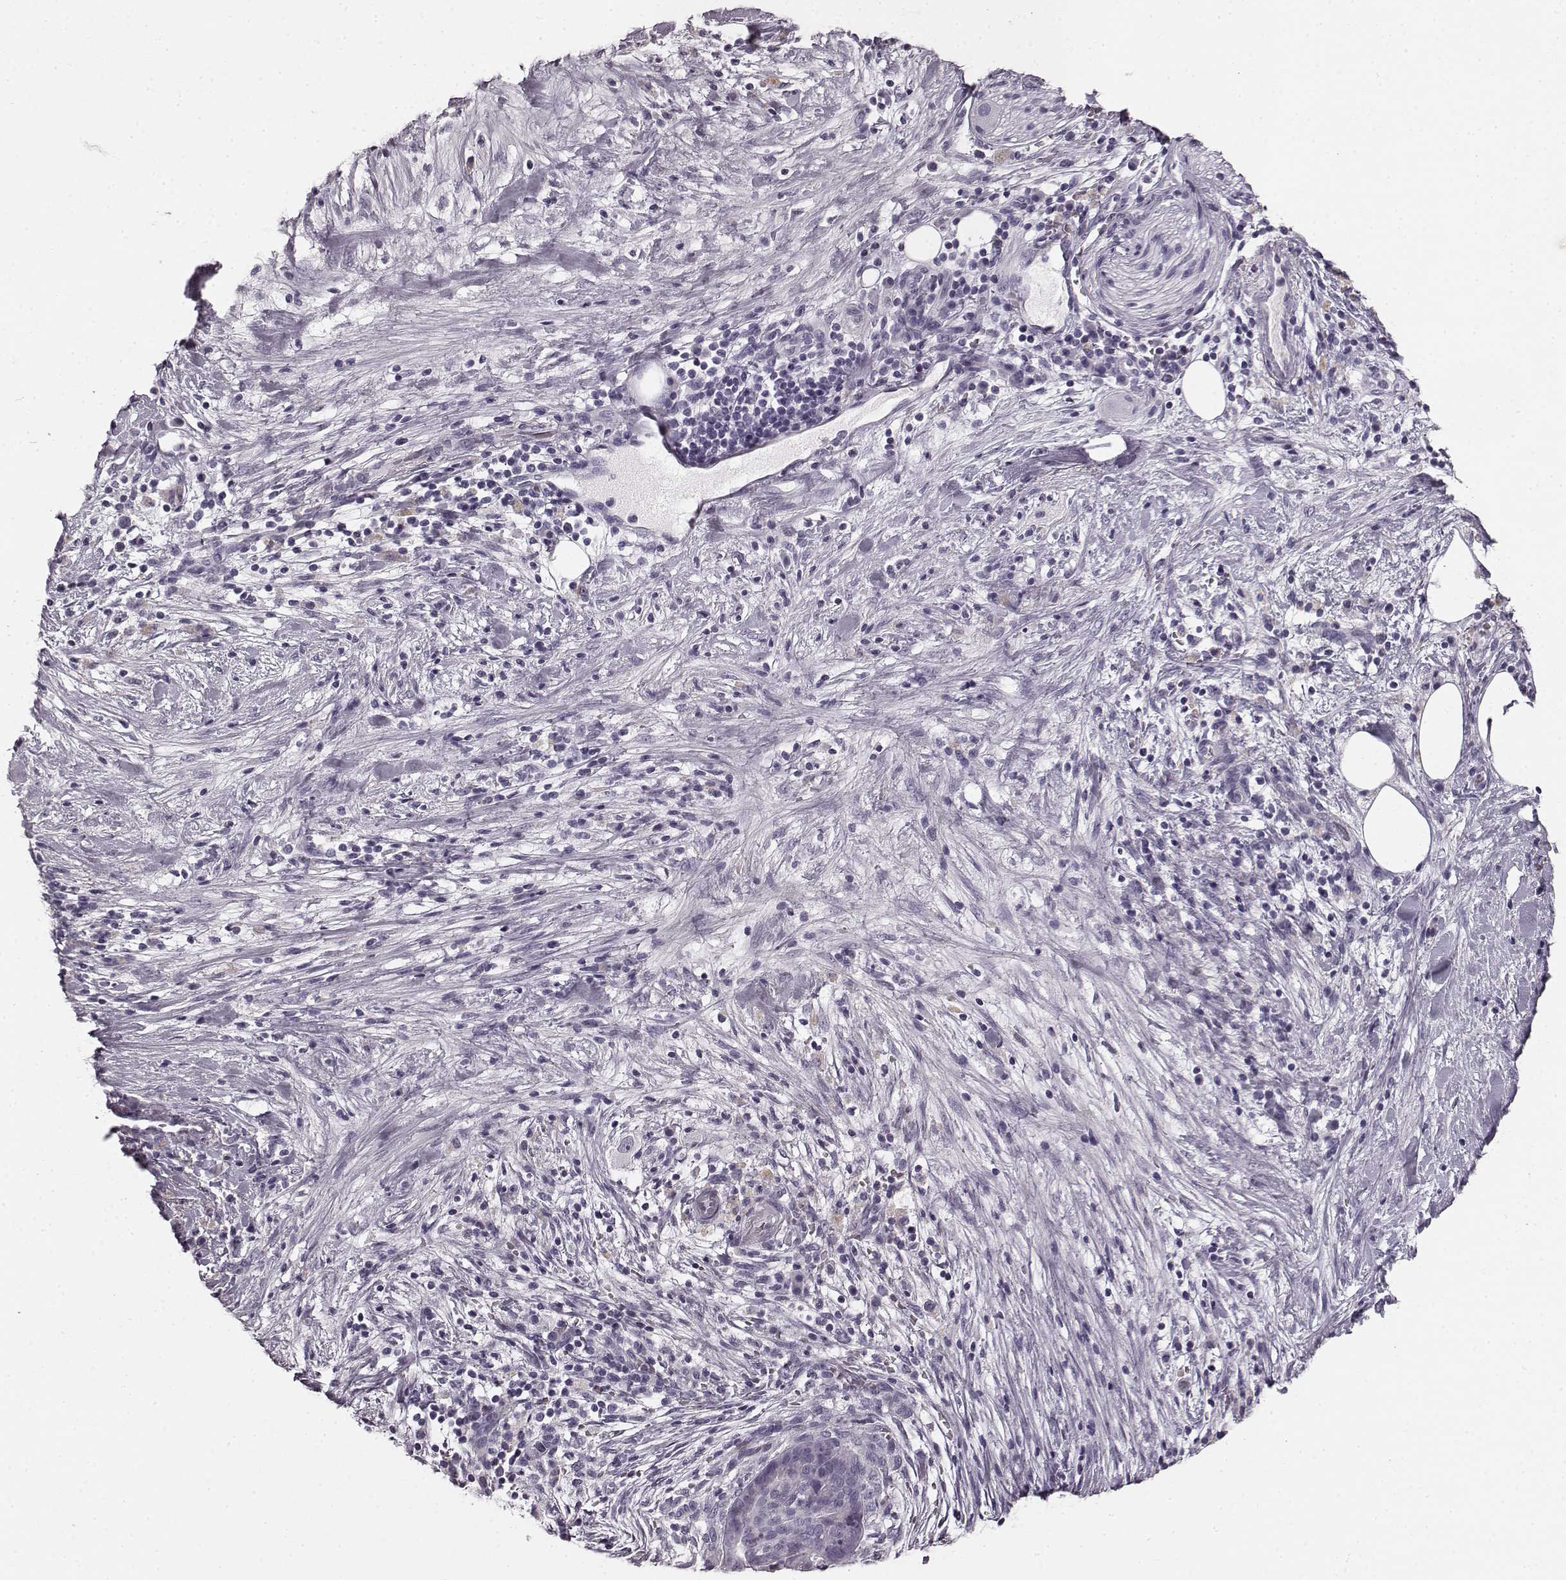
{"staining": {"intensity": "negative", "quantity": "none", "location": "none"}, "tissue": "pancreatic cancer", "cell_type": "Tumor cells", "image_type": "cancer", "snomed": [{"axis": "morphology", "description": "Adenocarcinoma, NOS"}, {"axis": "topography", "description": "Pancreas"}], "caption": "An immunohistochemistry (IHC) image of adenocarcinoma (pancreatic) is shown. There is no staining in tumor cells of adenocarcinoma (pancreatic).", "gene": "TMPRSS15", "patient": {"sex": "male", "age": 44}}